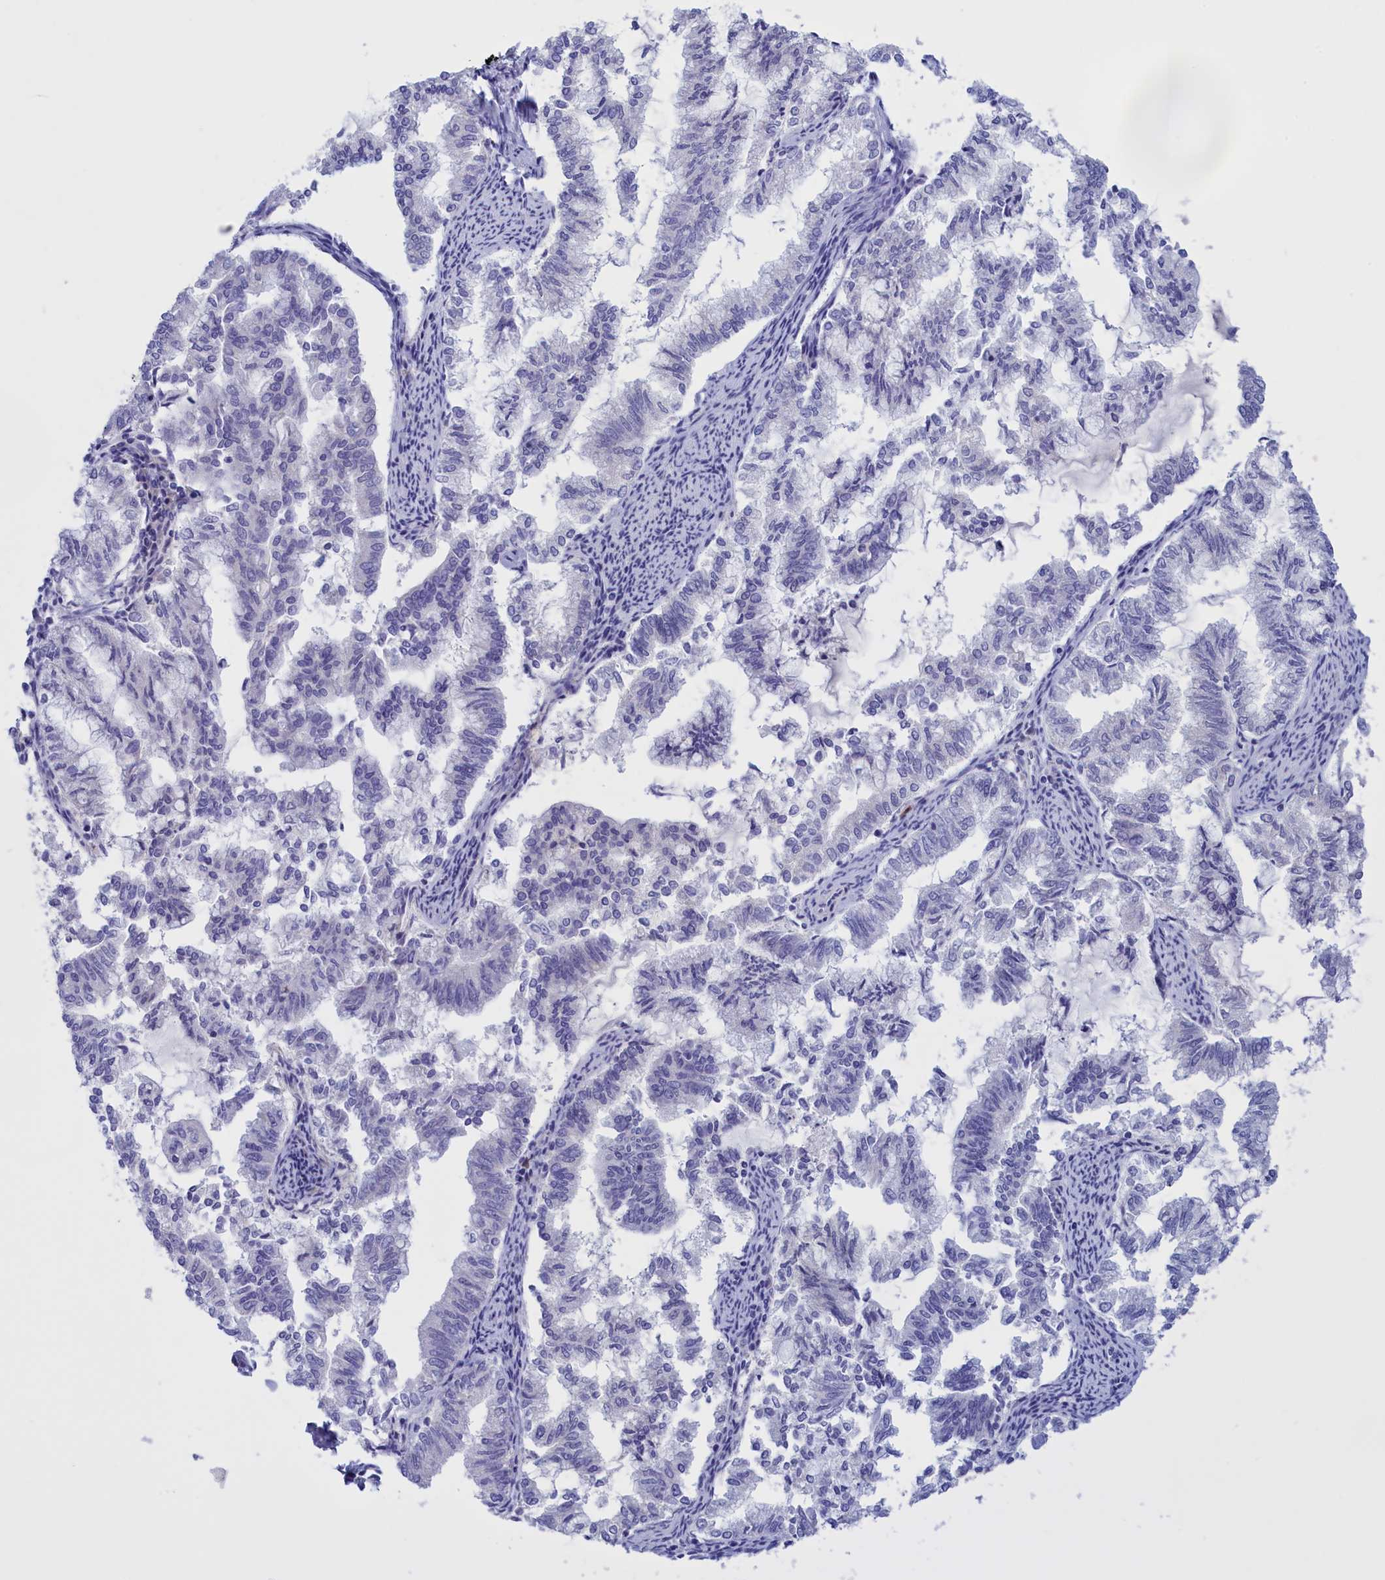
{"staining": {"intensity": "negative", "quantity": "none", "location": "none"}, "tissue": "endometrial cancer", "cell_type": "Tumor cells", "image_type": "cancer", "snomed": [{"axis": "morphology", "description": "Adenocarcinoma, NOS"}, {"axis": "topography", "description": "Endometrium"}], "caption": "High power microscopy photomicrograph of an immunohistochemistry photomicrograph of endometrial adenocarcinoma, revealing no significant staining in tumor cells.", "gene": "FAM149B1", "patient": {"sex": "female", "age": 79}}